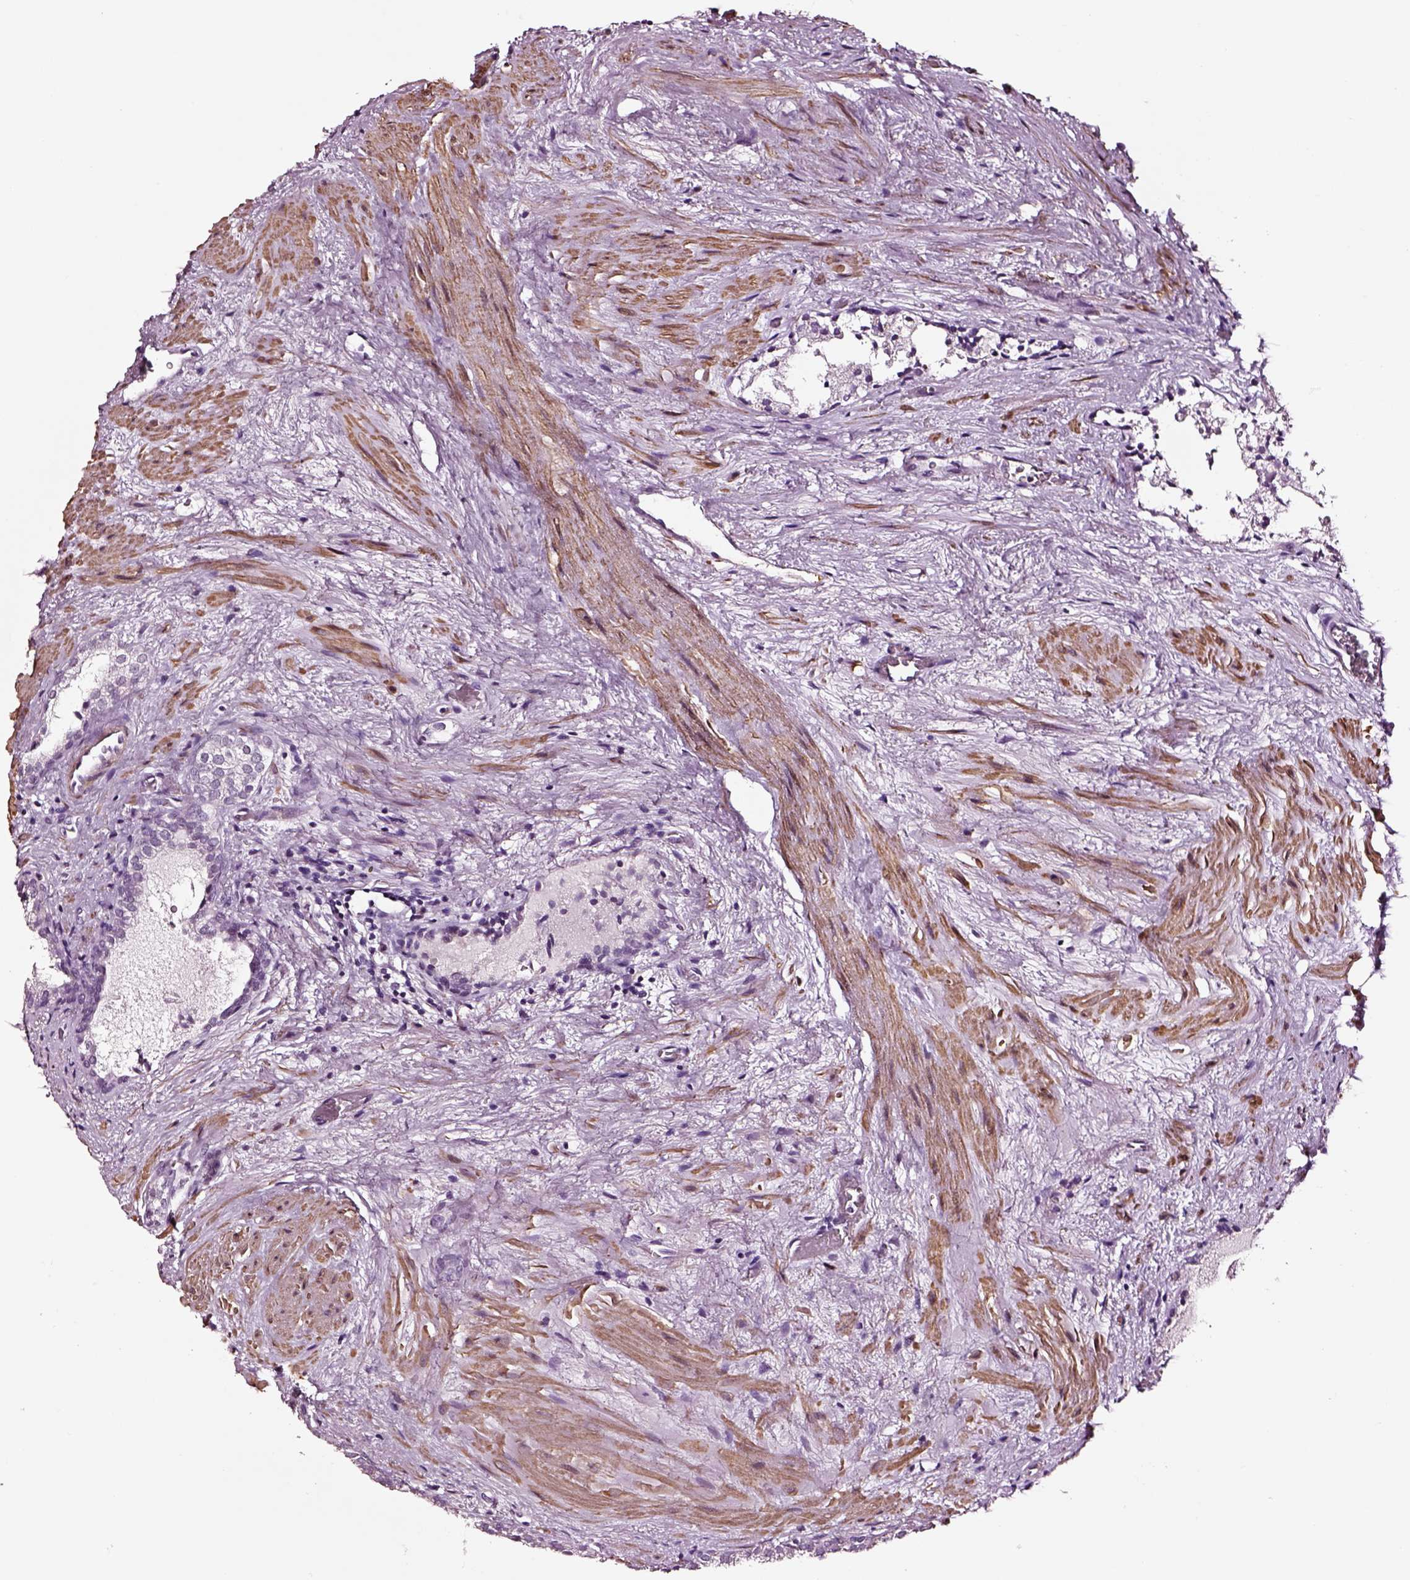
{"staining": {"intensity": "negative", "quantity": "none", "location": "none"}, "tissue": "prostate cancer", "cell_type": "Tumor cells", "image_type": "cancer", "snomed": [{"axis": "morphology", "description": "Adenocarcinoma, NOS"}, {"axis": "topography", "description": "Prostate"}], "caption": "A micrograph of human adenocarcinoma (prostate) is negative for staining in tumor cells.", "gene": "SOX10", "patient": {"sex": "male", "age": 66}}